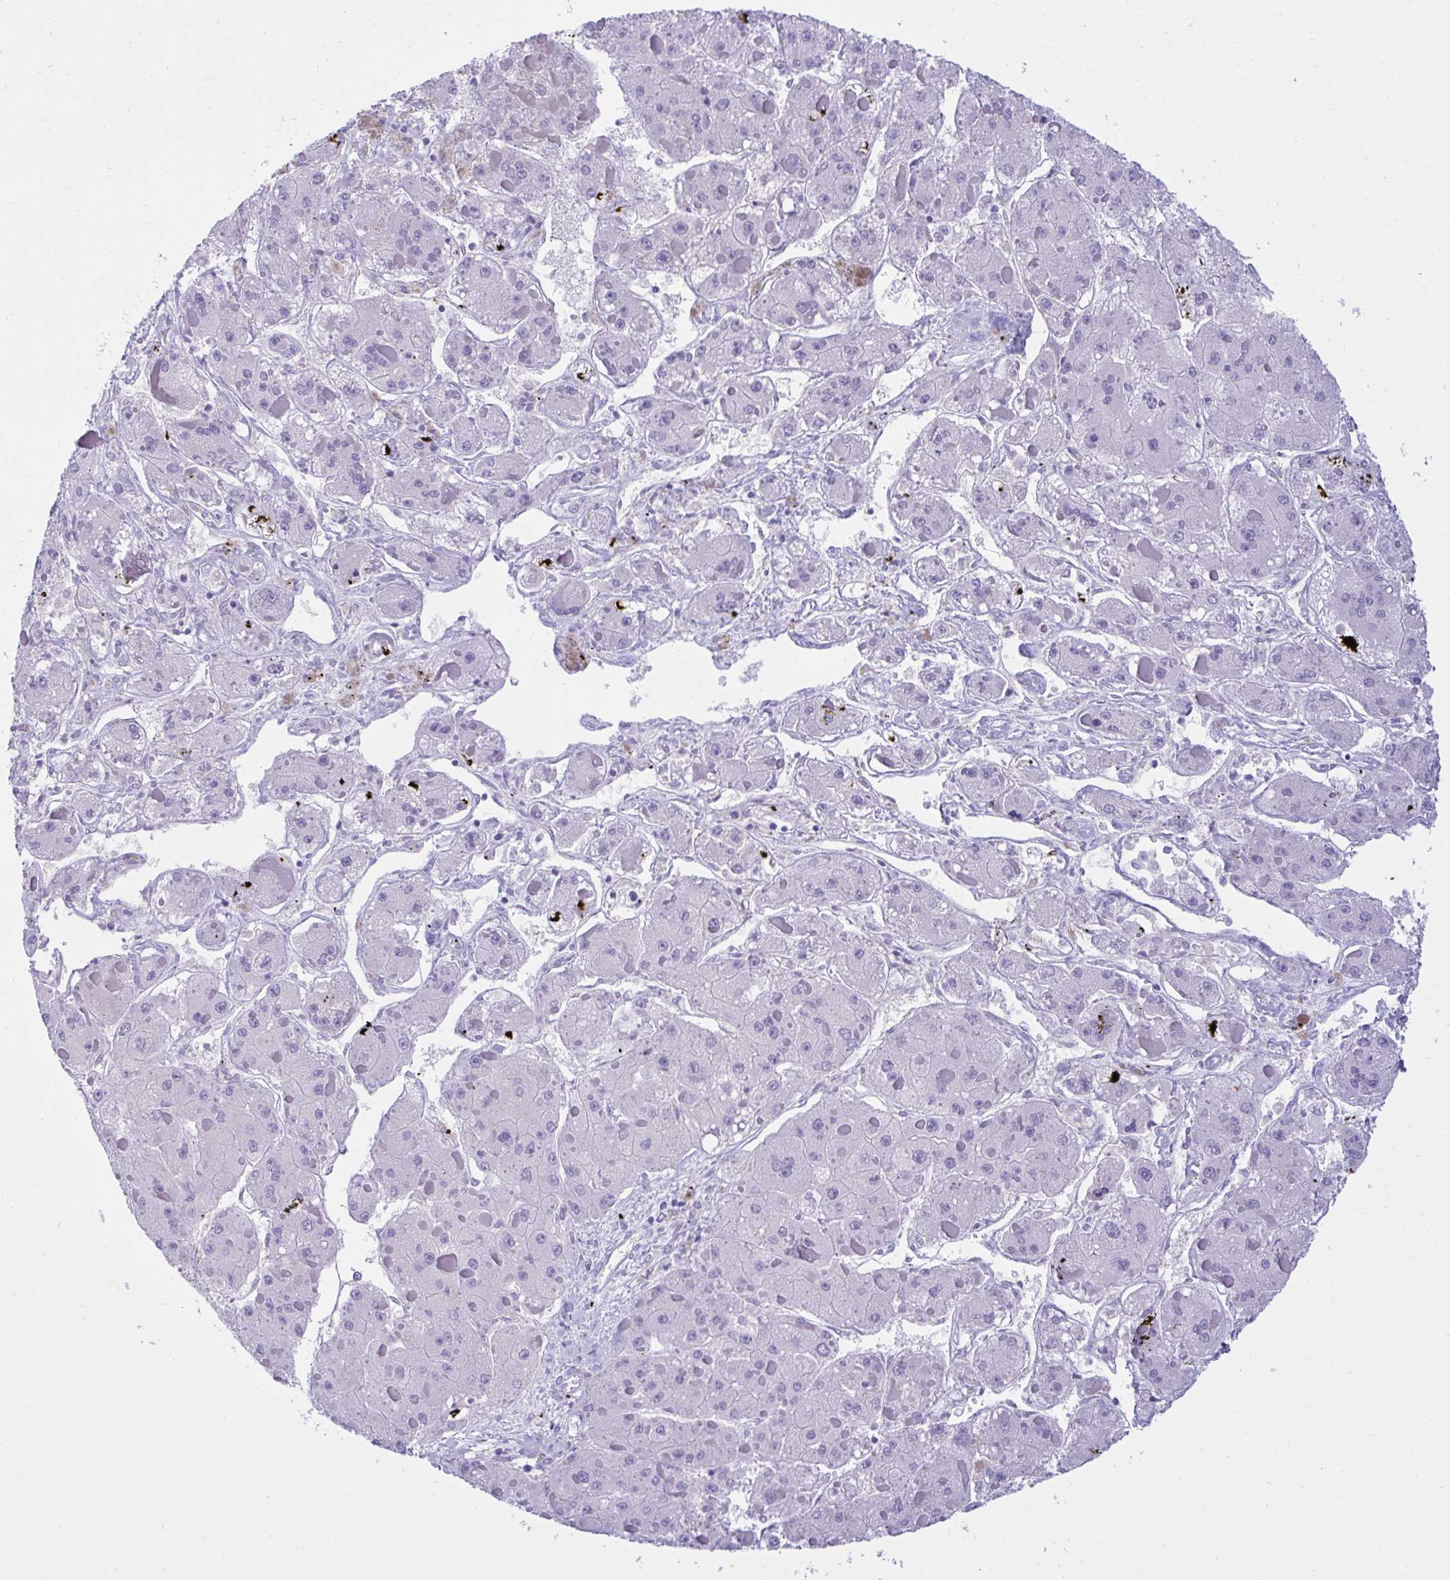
{"staining": {"intensity": "negative", "quantity": "none", "location": "none"}, "tissue": "liver cancer", "cell_type": "Tumor cells", "image_type": "cancer", "snomed": [{"axis": "morphology", "description": "Carcinoma, Hepatocellular, NOS"}, {"axis": "topography", "description": "Liver"}], "caption": "DAB (3,3'-diaminobenzidine) immunohistochemical staining of human liver cancer exhibits no significant staining in tumor cells.", "gene": "PGM2L1", "patient": {"sex": "female", "age": 73}}